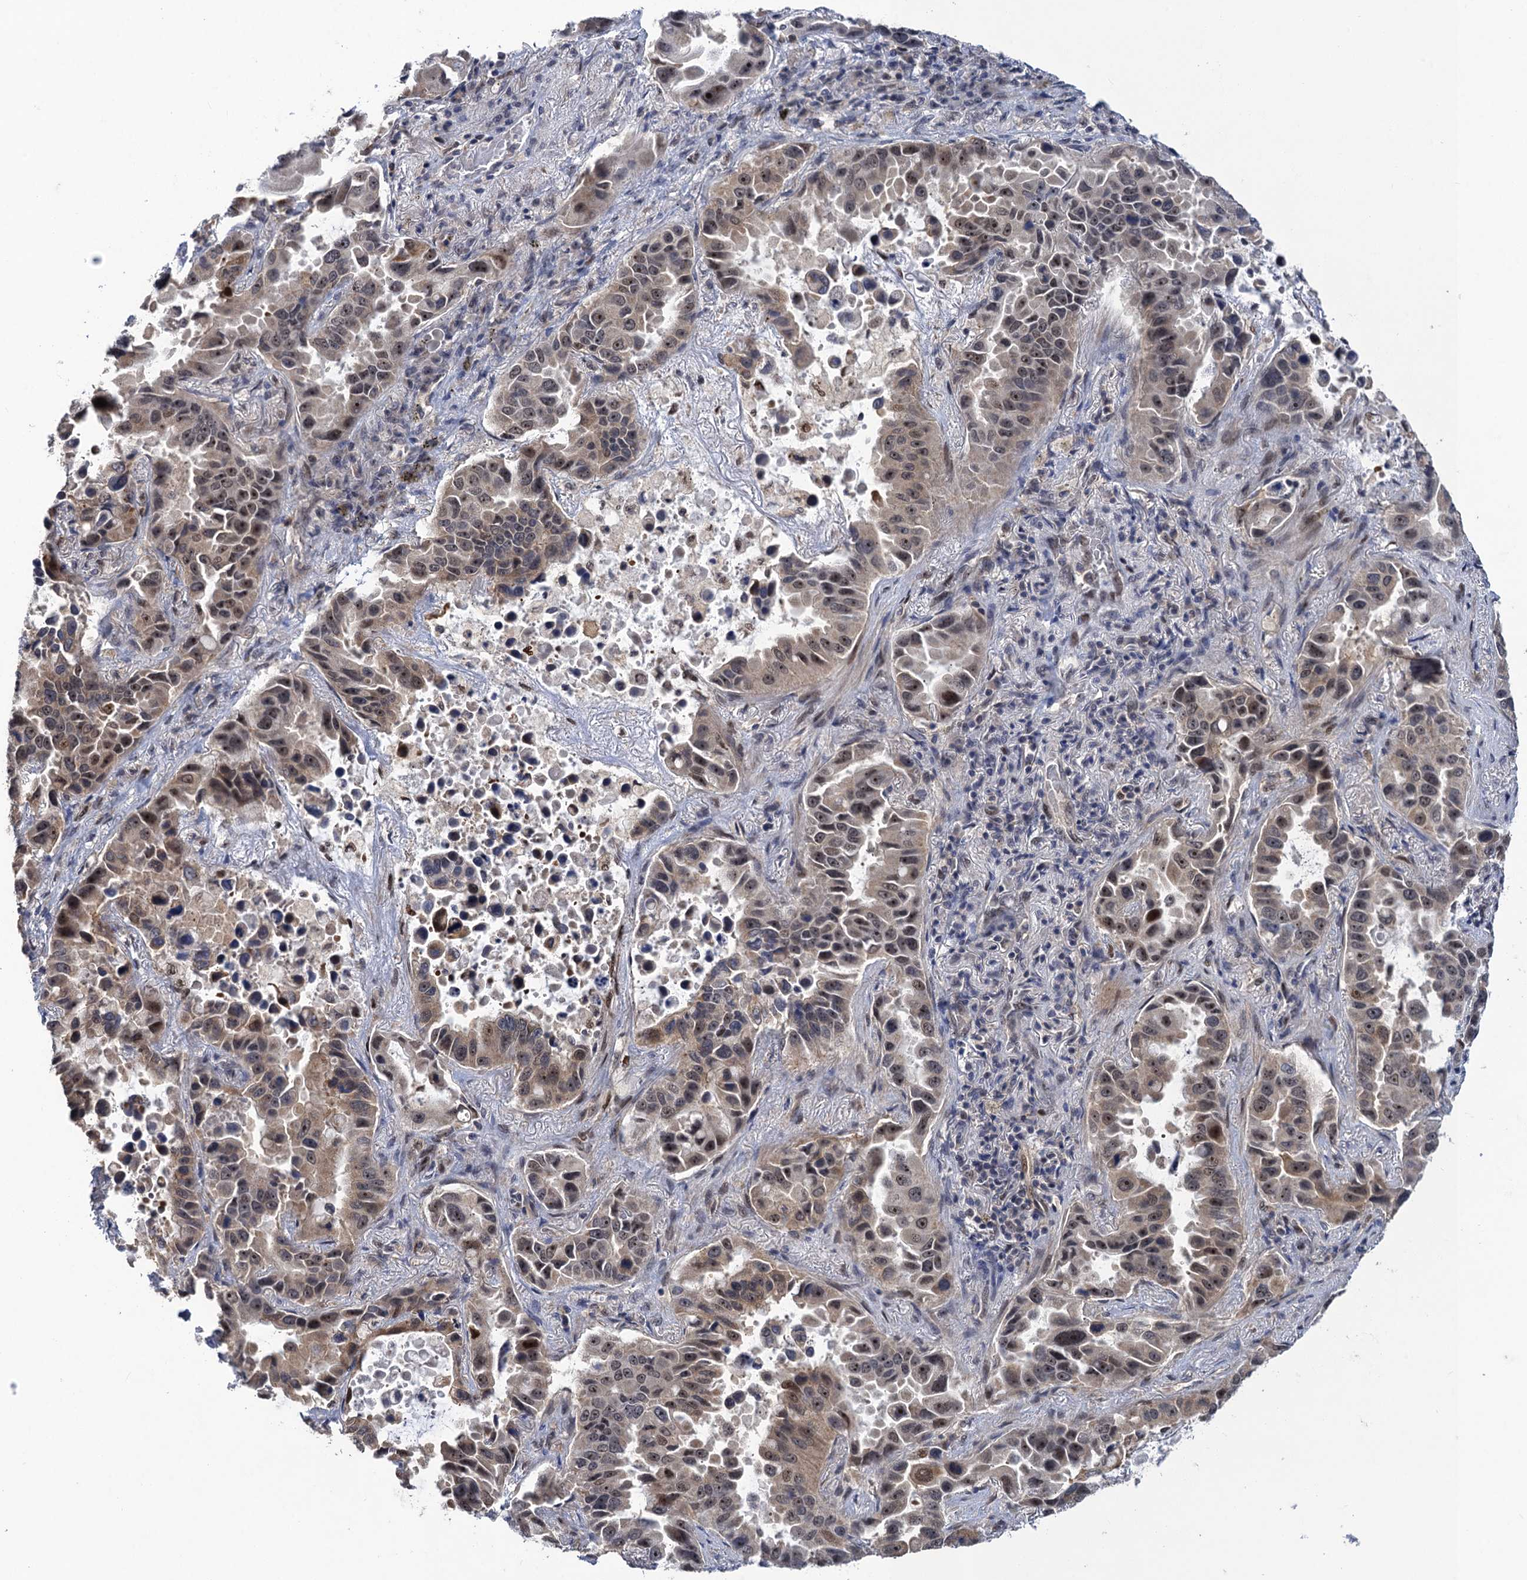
{"staining": {"intensity": "moderate", "quantity": "25%-75%", "location": "cytoplasmic/membranous,nuclear"}, "tissue": "lung cancer", "cell_type": "Tumor cells", "image_type": "cancer", "snomed": [{"axis": "morphology", "description": "Adenocarcinoma, NOS"}, {"axis": "topography", "description": "Lung"}], "caption": "A photomicrograph of human lung cancer (adenocarcinoma) stained for a protein shows moderate cytoplasmic/membranous and nuclear brown staining in tumor cells.", "gene": "ZAR1L", "patient": {"sex": "male", "age": 64}}